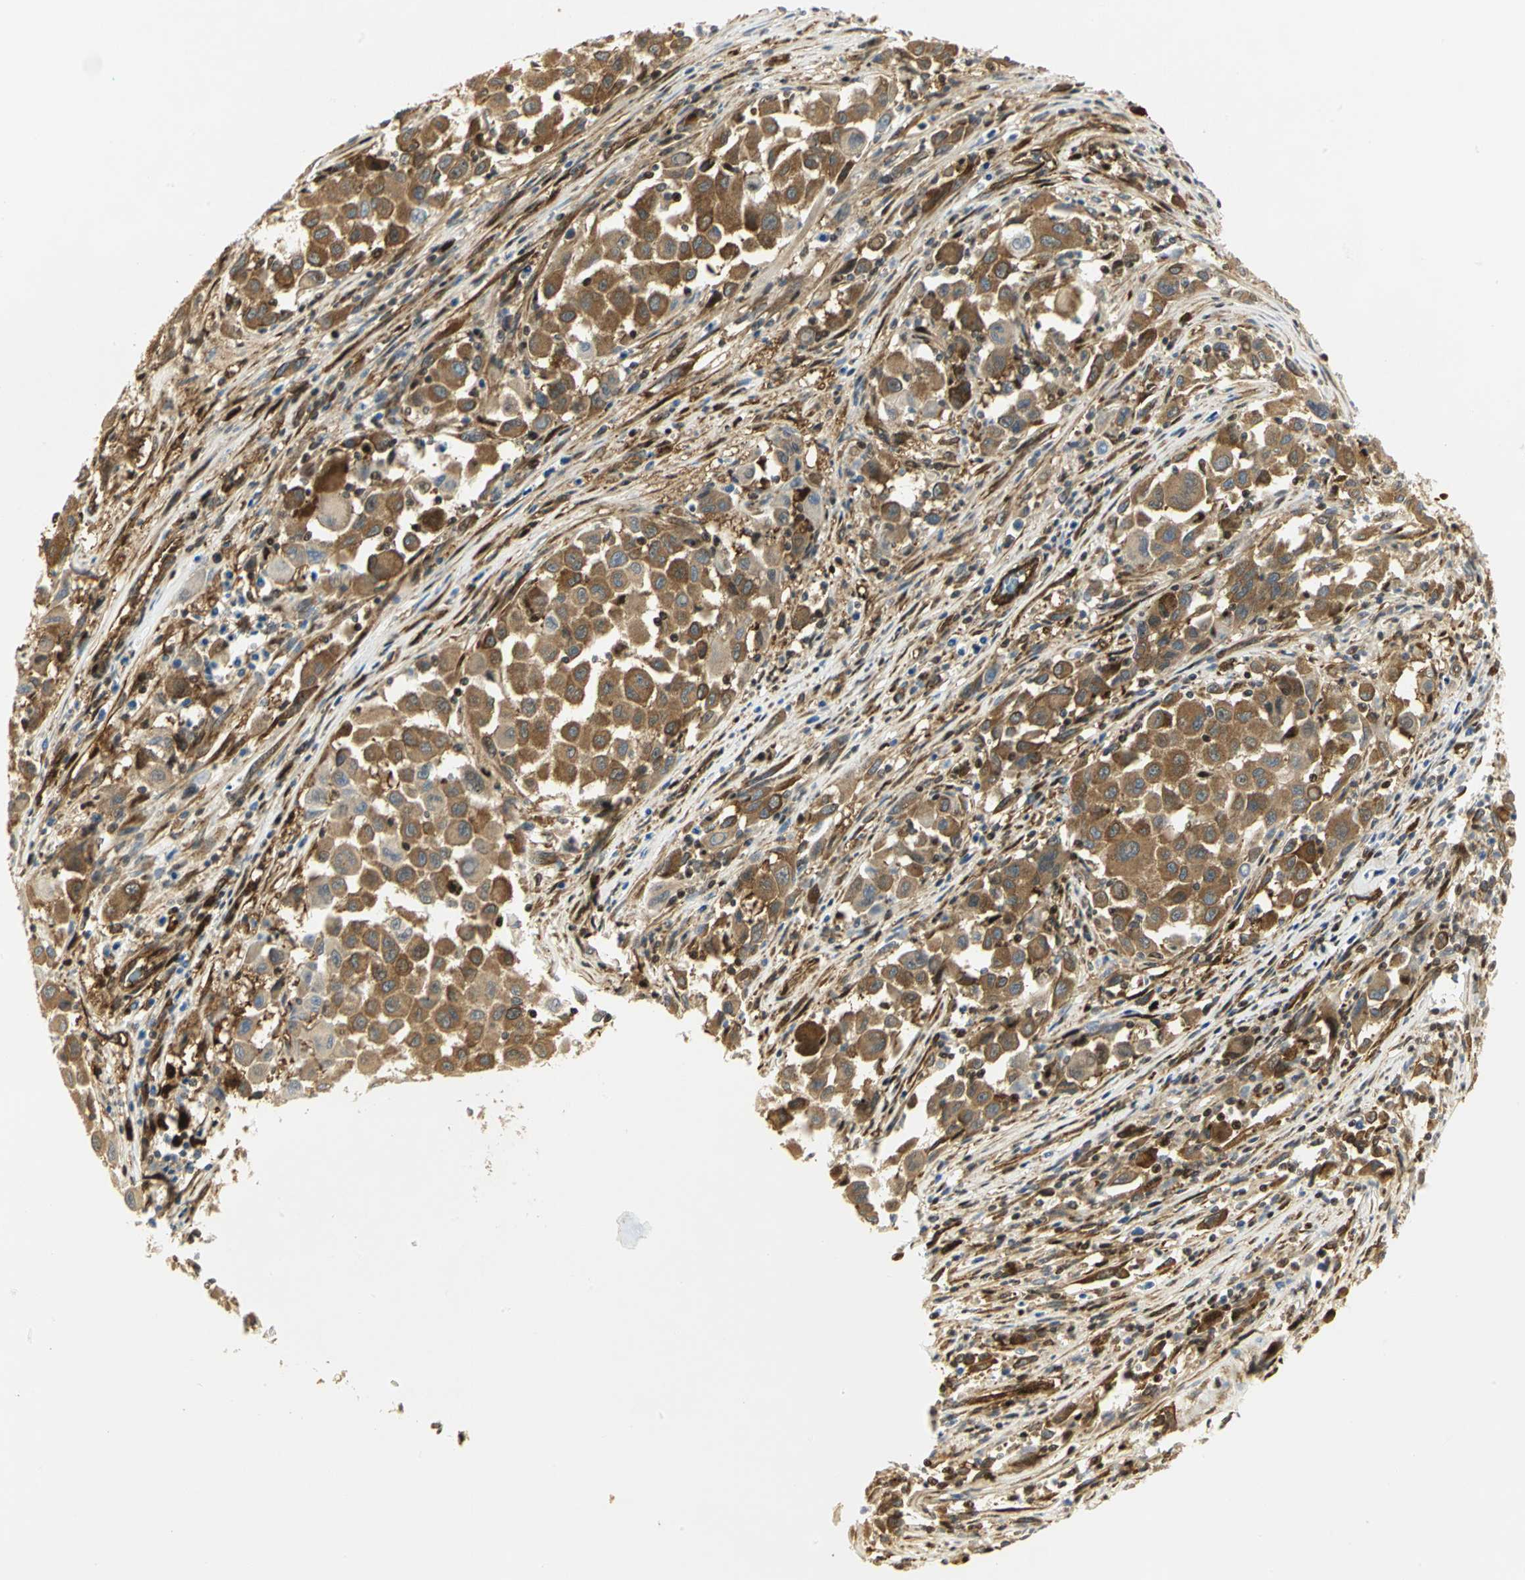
{"staining": {"intensity": "moderate", "quantity": ">75%", "location": "cytoplasmic/membranous"}, "tissue": "melanoma", "cell_type": "Tumor cells", "image_type": "cancer", "snomed": [{"axis": "morphology", "description": "Malignant melanoma, Metastatic site"}, {"axis": "topography", "description": "Lymph node"}], "caption": "Tumor cells exhibit medium levels of moderate cytoplasmic/membranous expression in about >75% of cells in malignant melanoma (metastatic site).", "gene": "EEA1", "patient": {"sex": "male", "age": 61}}